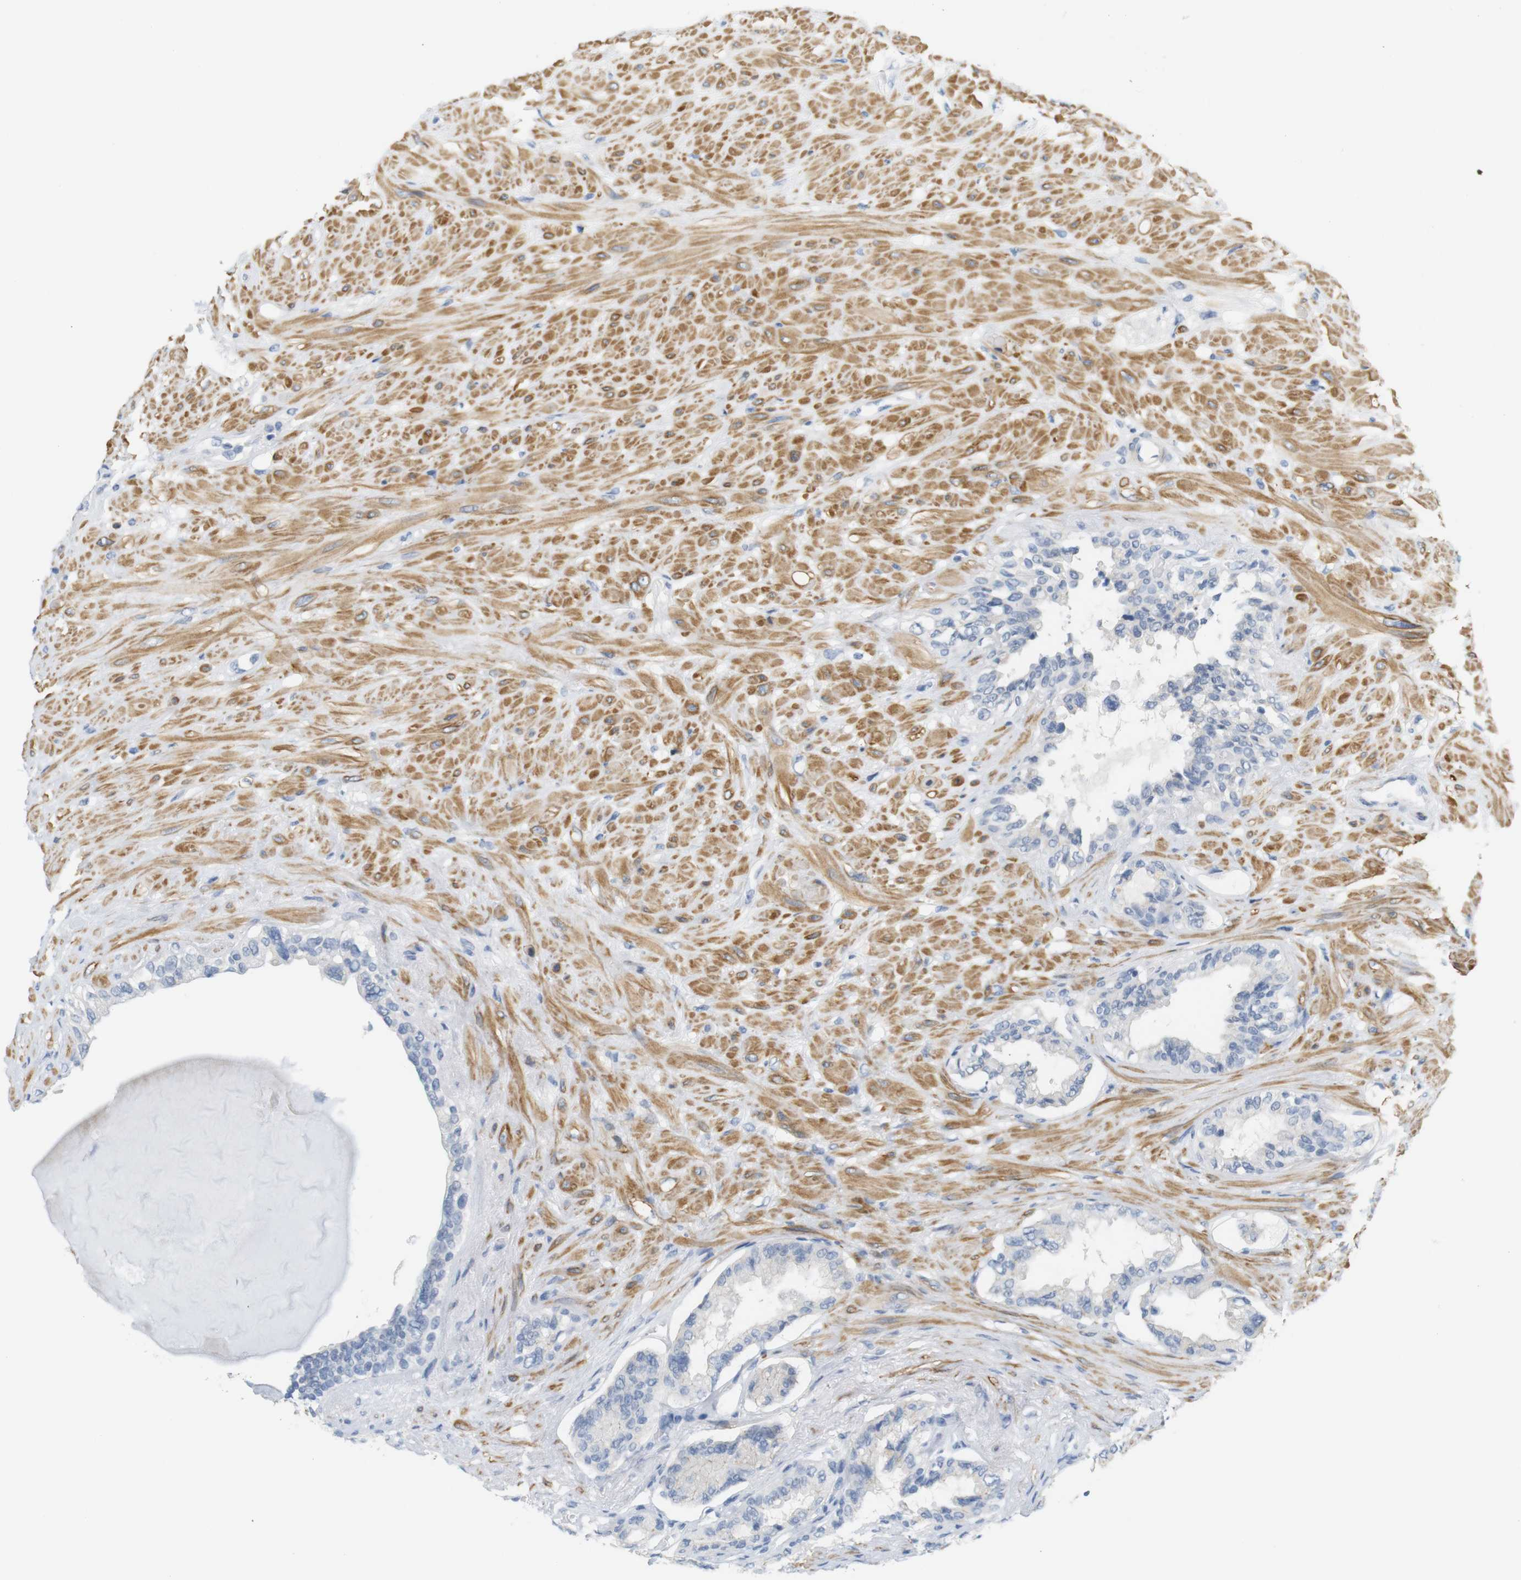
{"staining": {"intensity": "negative", "quantity": "none", "location": "none"}, "tissue": "seminal vesicle", "cell_type": "Glandular cells", "image_type": "normal", "snomed": [{"axis": "morphology", "description": "Normal tissue, NOS"}, {"axis": "topography", "description": "Seminal veicle"}], "caption": "The micrograph shows no staining of glandular cells in normal seminal vesicle.", "gene": "HRH2", "patient": {"sex": "male", "age": 61}}